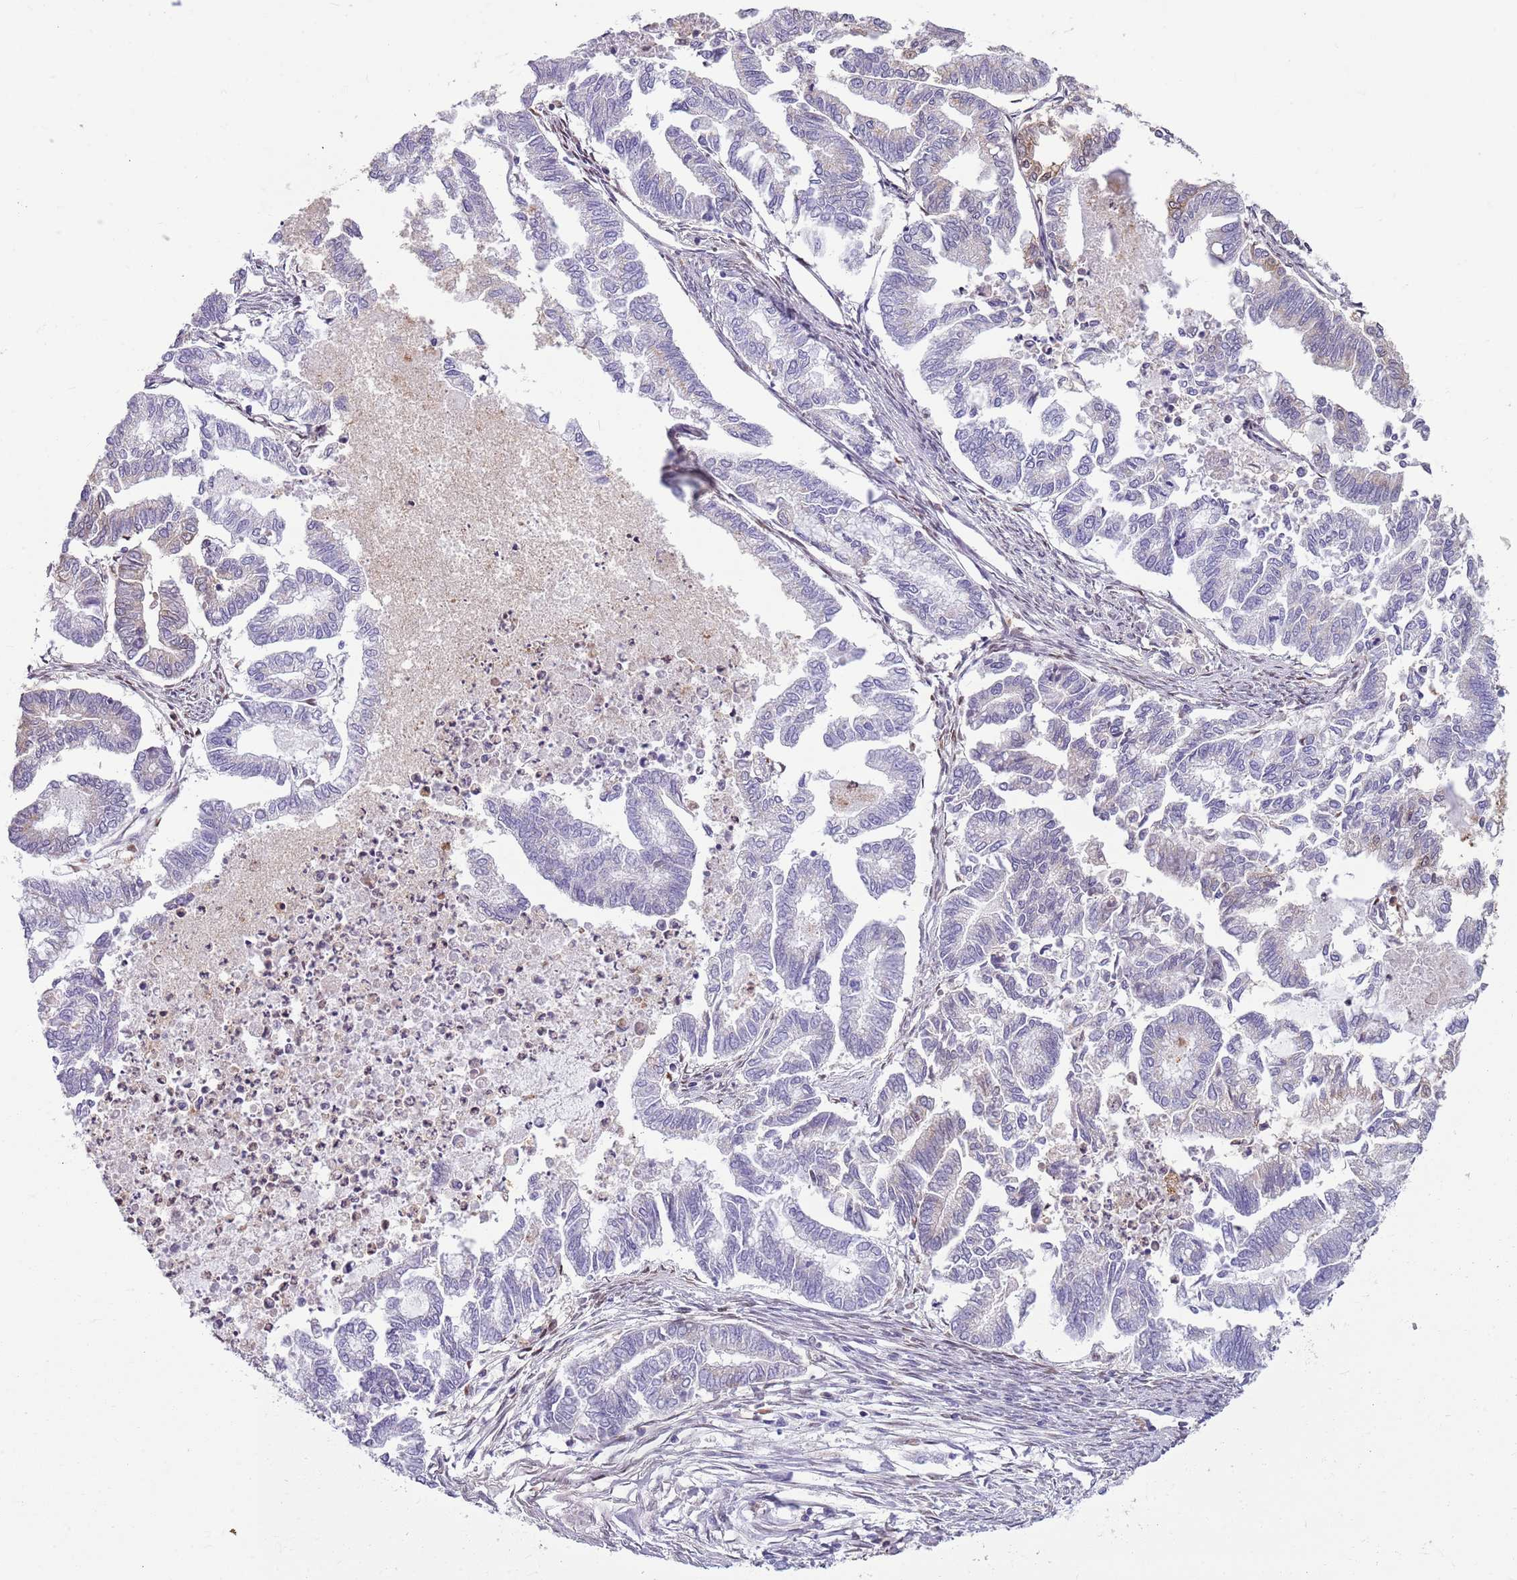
{"staining": {"intensity": "negative", "quantity": "none", "location": "none"}, "tissue": "endometrial cancer", "cell_type": "Tumor cells", "image_type": "cancer", "snomed": [{"axis": "morphology", "description": "Adenocarcinoma, NOS"}, {"axis": "topography", "description": "Endometrium"}], "caption": "An immunohistochemistry image of endometrial cancer is shown. There is no staining in tumor cells of endometrial cancer.", "gene": "DHX32", "patient": {"sex": "female", "age": 79}}